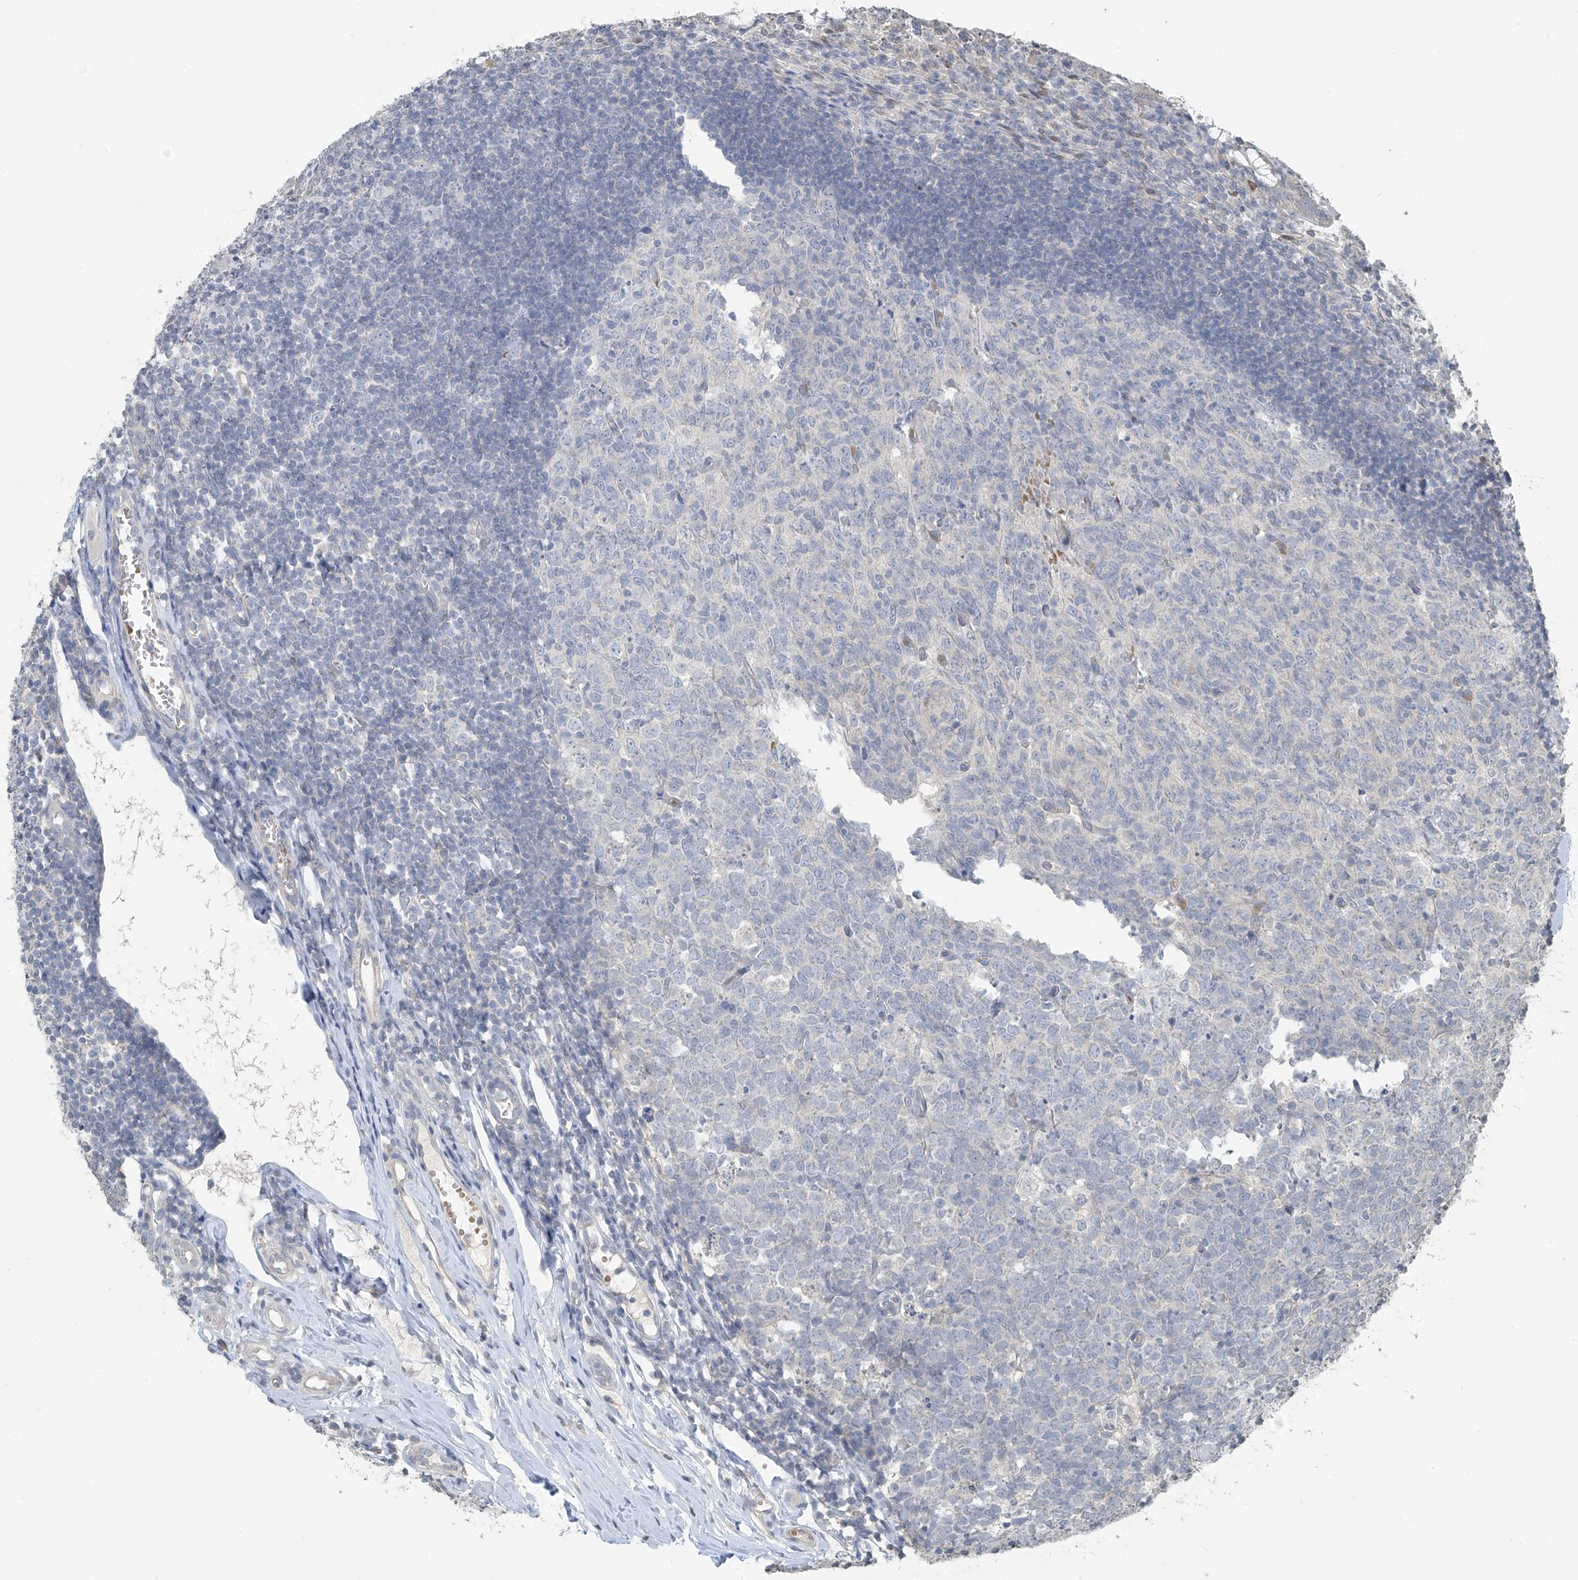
{"staining": {"intensity": "negative", "quantity": "none", "location": "none"}, "tissue": "appendix", "cell_type": "Glandular cells", "image_type": "normal", "snomed": [{"axis": "morphology", "description": "Normal tissue, NOS"}, {"axis": "topography", "description": "Appendix"}], "caption": "This is an IHC micrograph of benign appendix. There is no expression in glandular cells.", "gene": "HOXA11", "patient": {"sex": "male", "age": 14}}